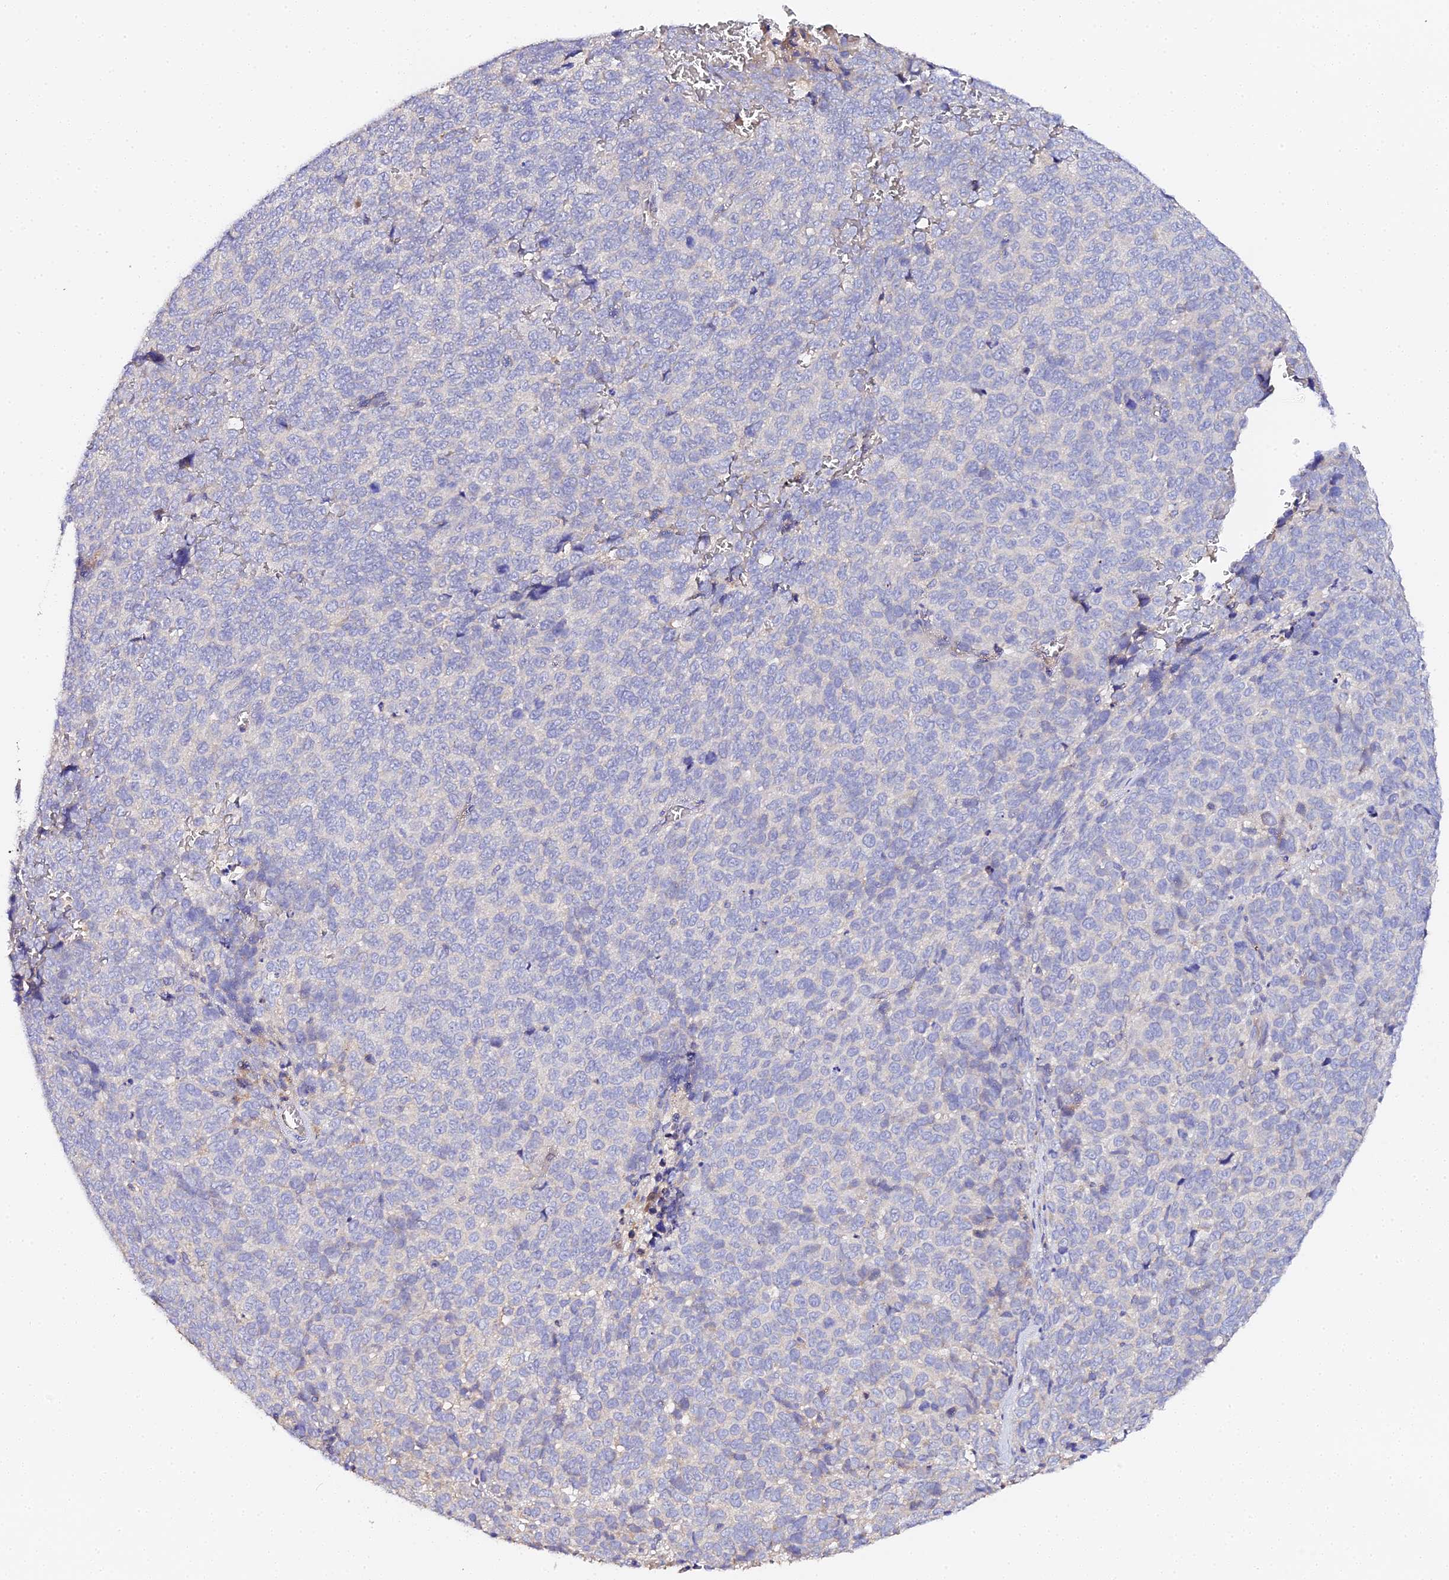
{"staining": {"intensity": "negative", "quantity": "none", "location": "none"}, "tissue": "melanoma", "cell_type": "Tumor cells", "image_type": "cancer", "snomed": [{"axis": "morphology", "description": "Malignant melanoma, NOS"}, {"axis": "topography", "description": "Nose, NOS"}], "caption": "This is an immunohistochemistry (IHC) histopathology image of human melanoma. There is no positivity in tumor cells.", "gene": "SCX", "patient": {"sex": "female", "age": 48}}